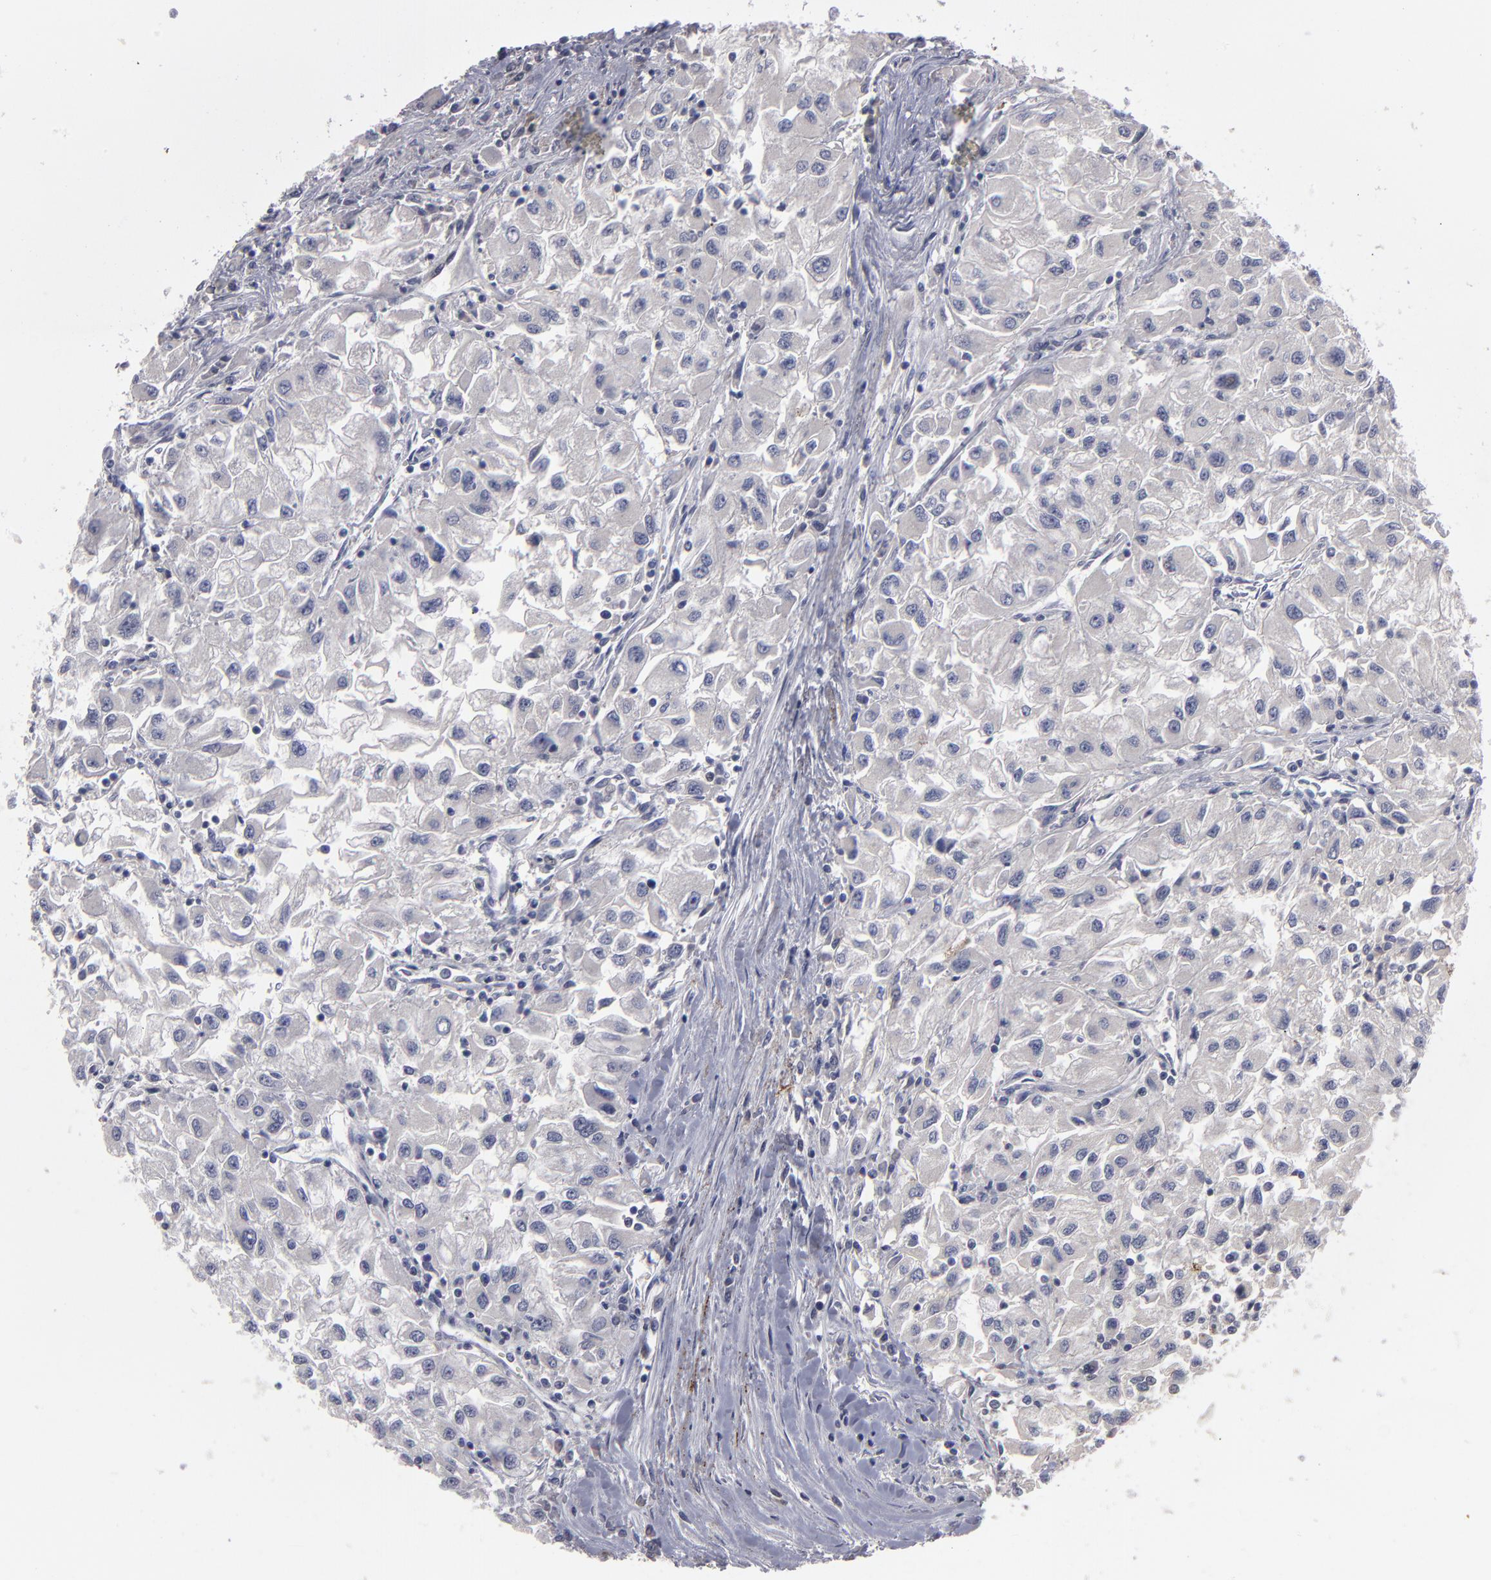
{"staining": {"intensity": "negative", "quantity": "none", "location": "none"}, "tissue": "renal cancer", "cell_type": "Tumor cells", "image_type": "cancer", "snomed": [{"axis": "morphology", "description": "Adenocarcinoma, NOS"}, {"axis": "topography", "description": "Kidney"}], "caption": "This is a photomicrograph of IHC staining of renal cancer (adenocarcinoma), which shows no positivity in tumor cells.", "gene": "GPM6B", "patient": {"sex": "male", "age": 59}}